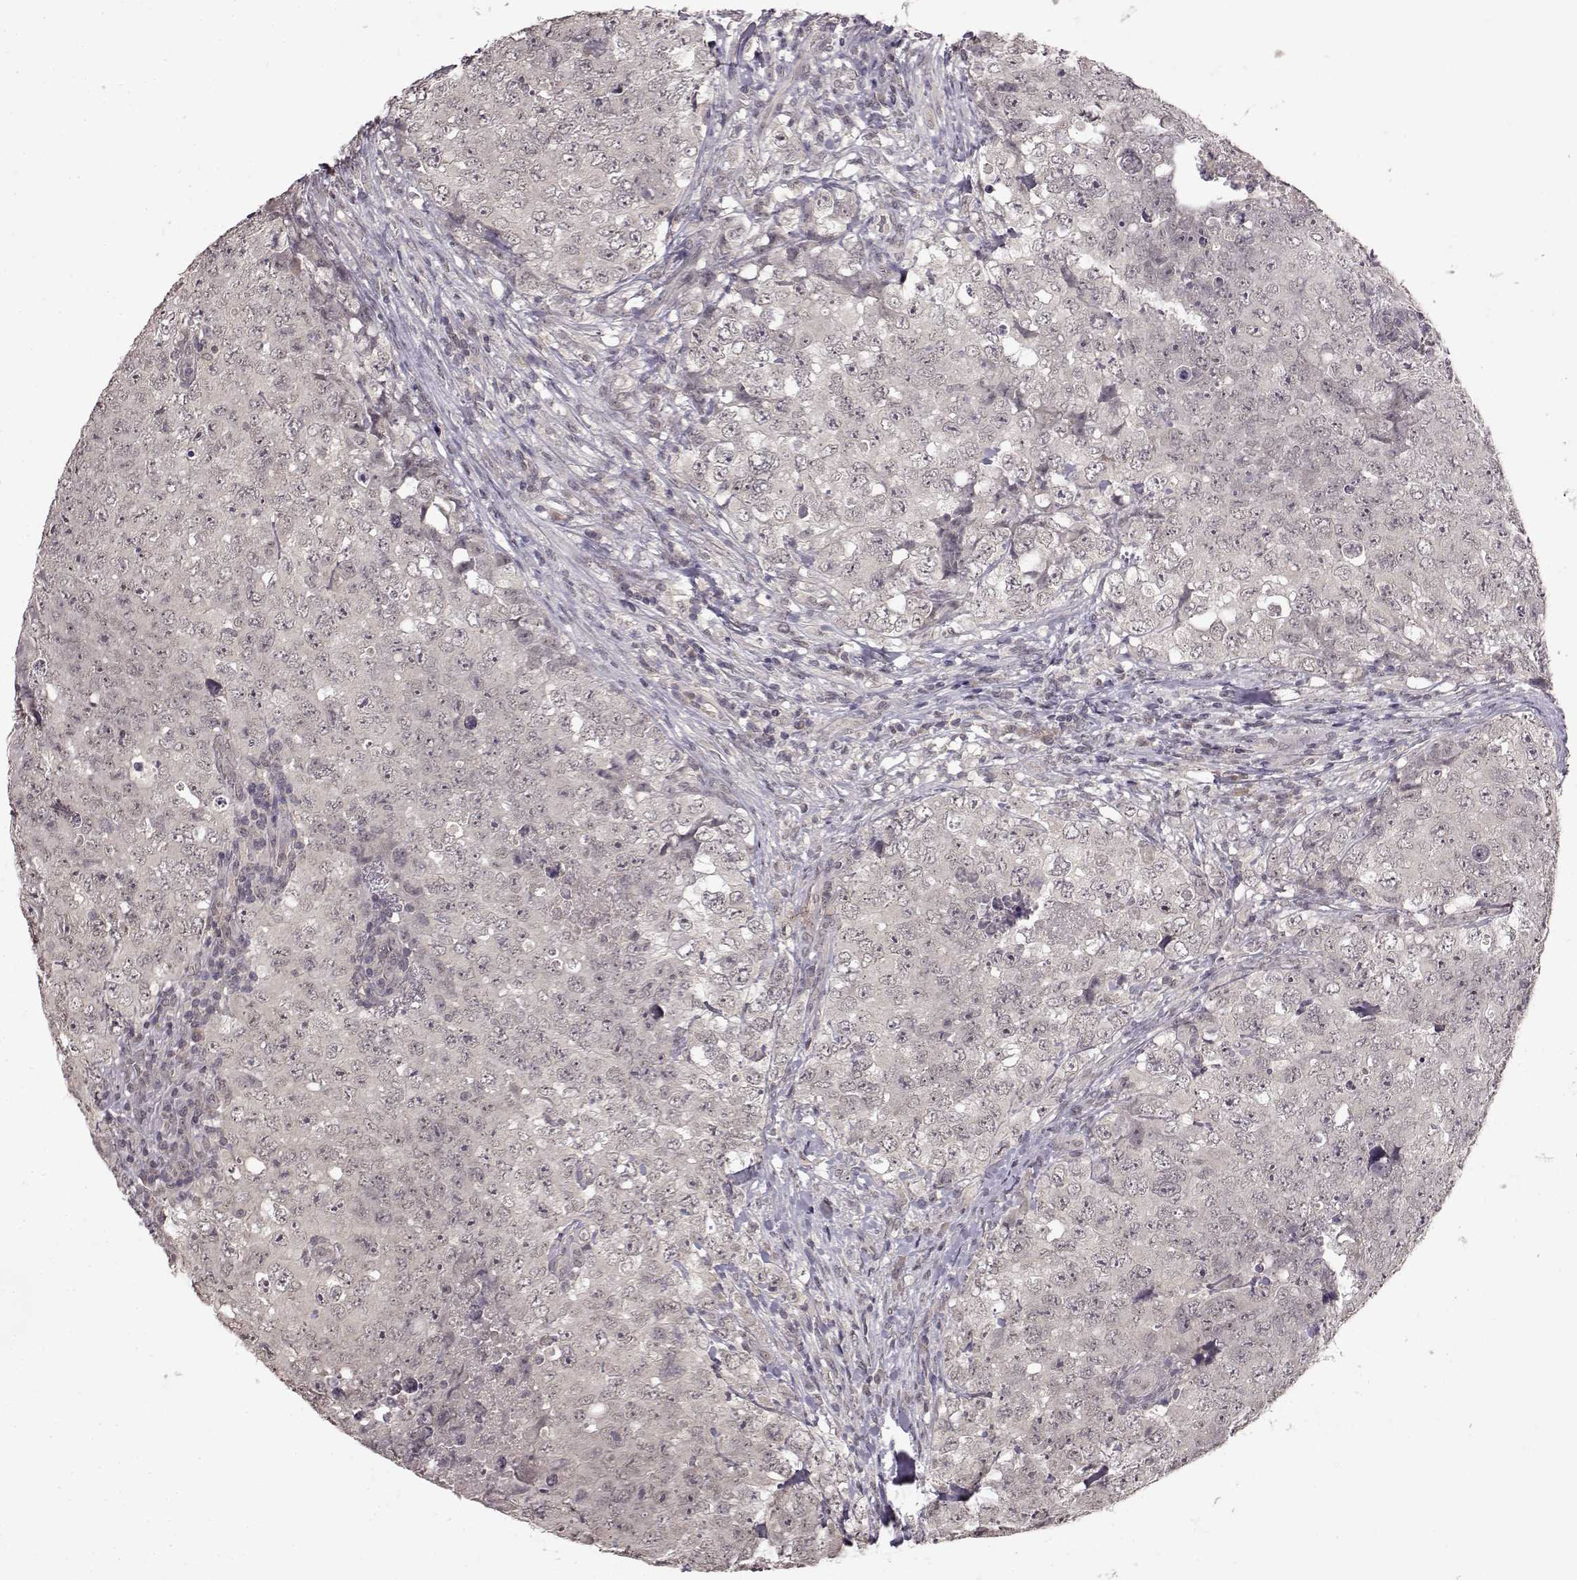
{"staining": {"intensity": "negative", "quantity": "none", "location": "none"}, "tissue": "testis cancer", "cell_type": "Tumor cells", "image_type": "cancer", "snomed": [{"axis": "morphology", "description": "Seminoma, NOS"}, {"axis": "topography", "description": "Testis"}], "caption": "The histopathology image exhibits no significant positivity in tumor cells of testis seminoma.", "gene": "NTRK2", "patient": {"sex": "male", "age": 34}}